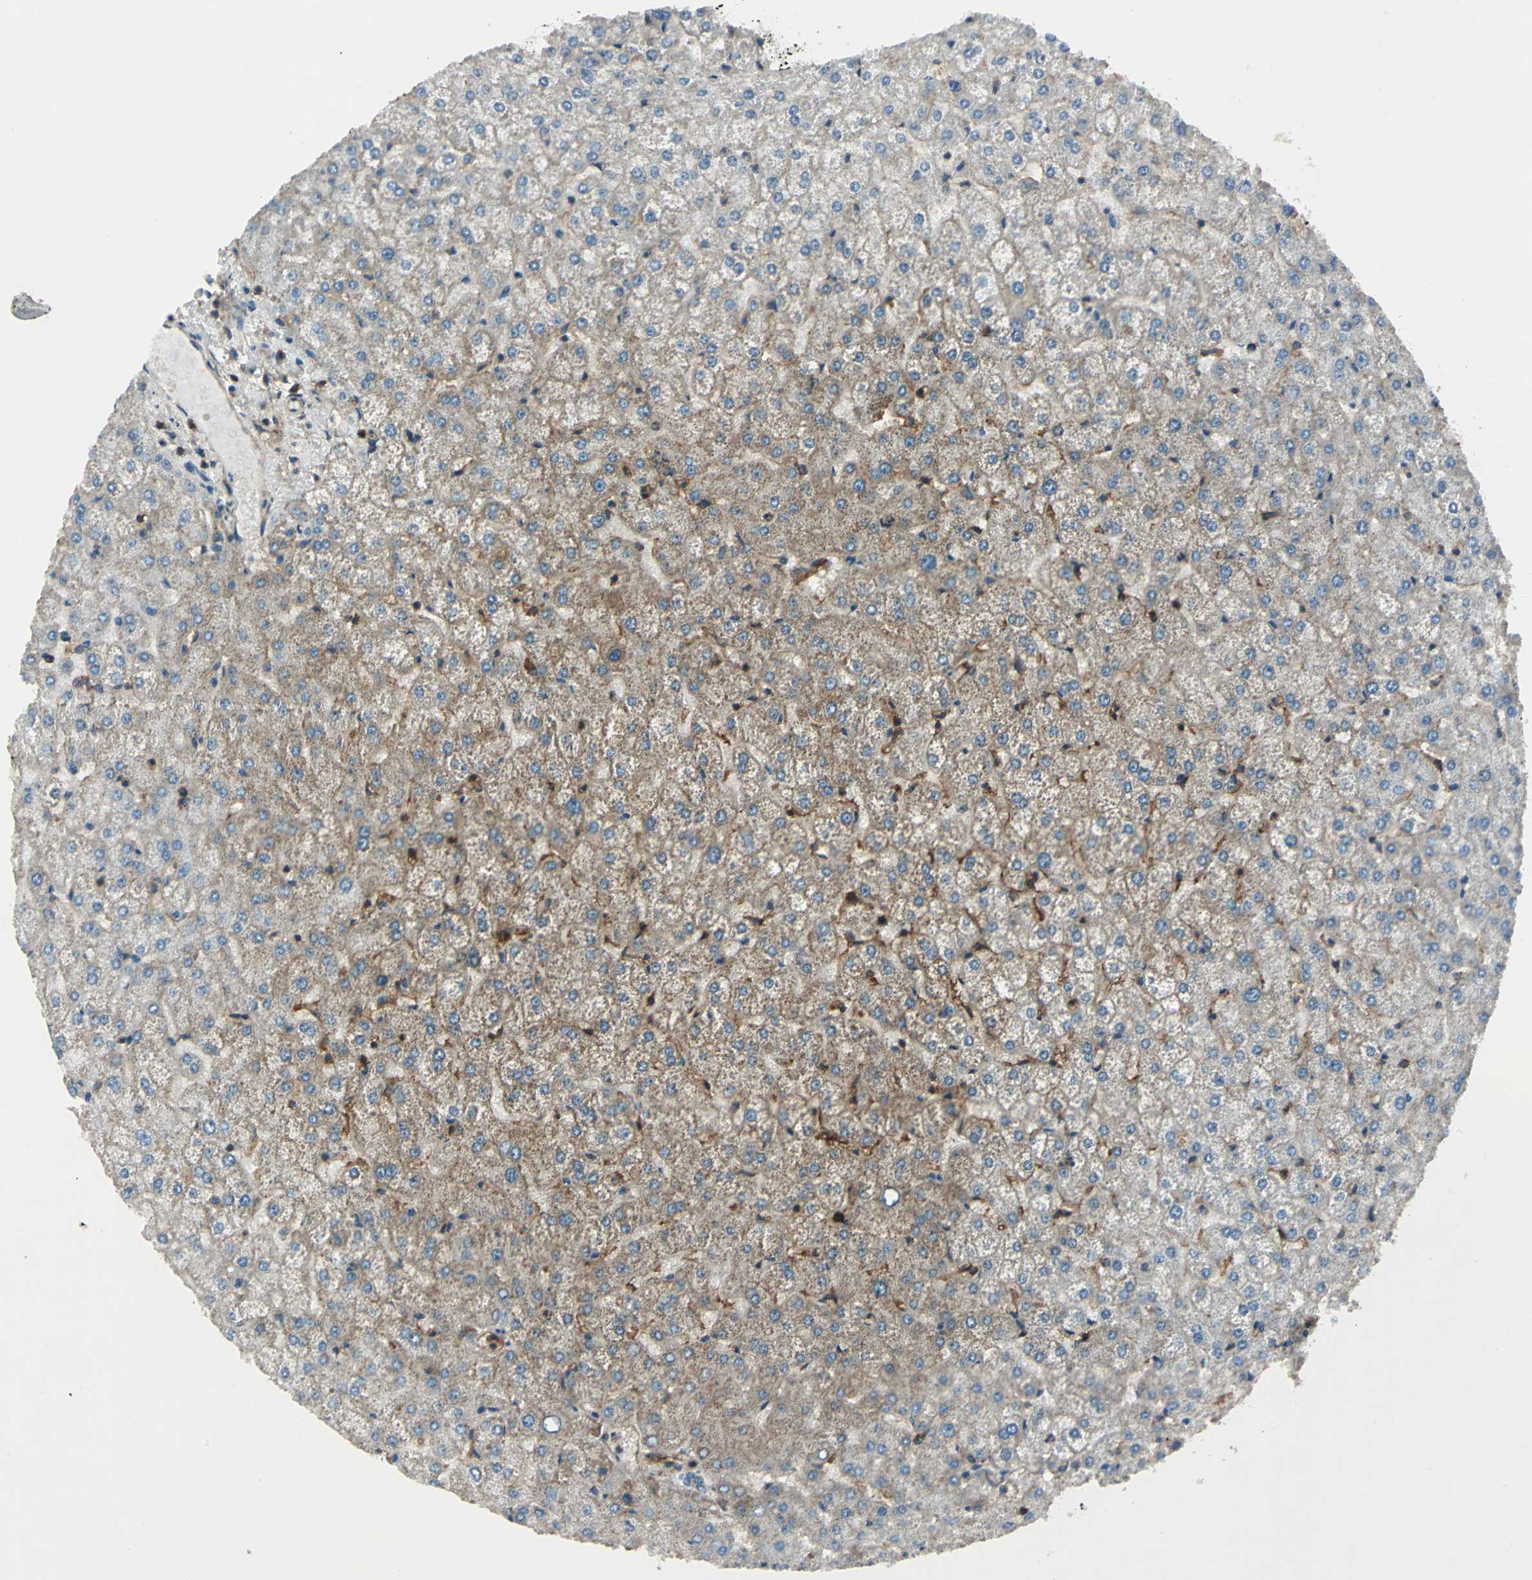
{"staining": {"intensity": "strong", "quantity": ">75%", "location": "cytoplasmic/membranous"}, "tissue": "liver", "cell_type": "Cholangiocytes", "image_type": "normal", "snomed": [{"axis": "morphology", "description": "Normal tissue, NOS"}, {"axis": "topography", "description": "Liver"}], "caption": "A brown stain shows strong cytoplasmic/membranous expression of a protein in cholangiocytes of normal human liver.", "gene": "NR2C2", "patient": {"sex": "female", "age": 32}}